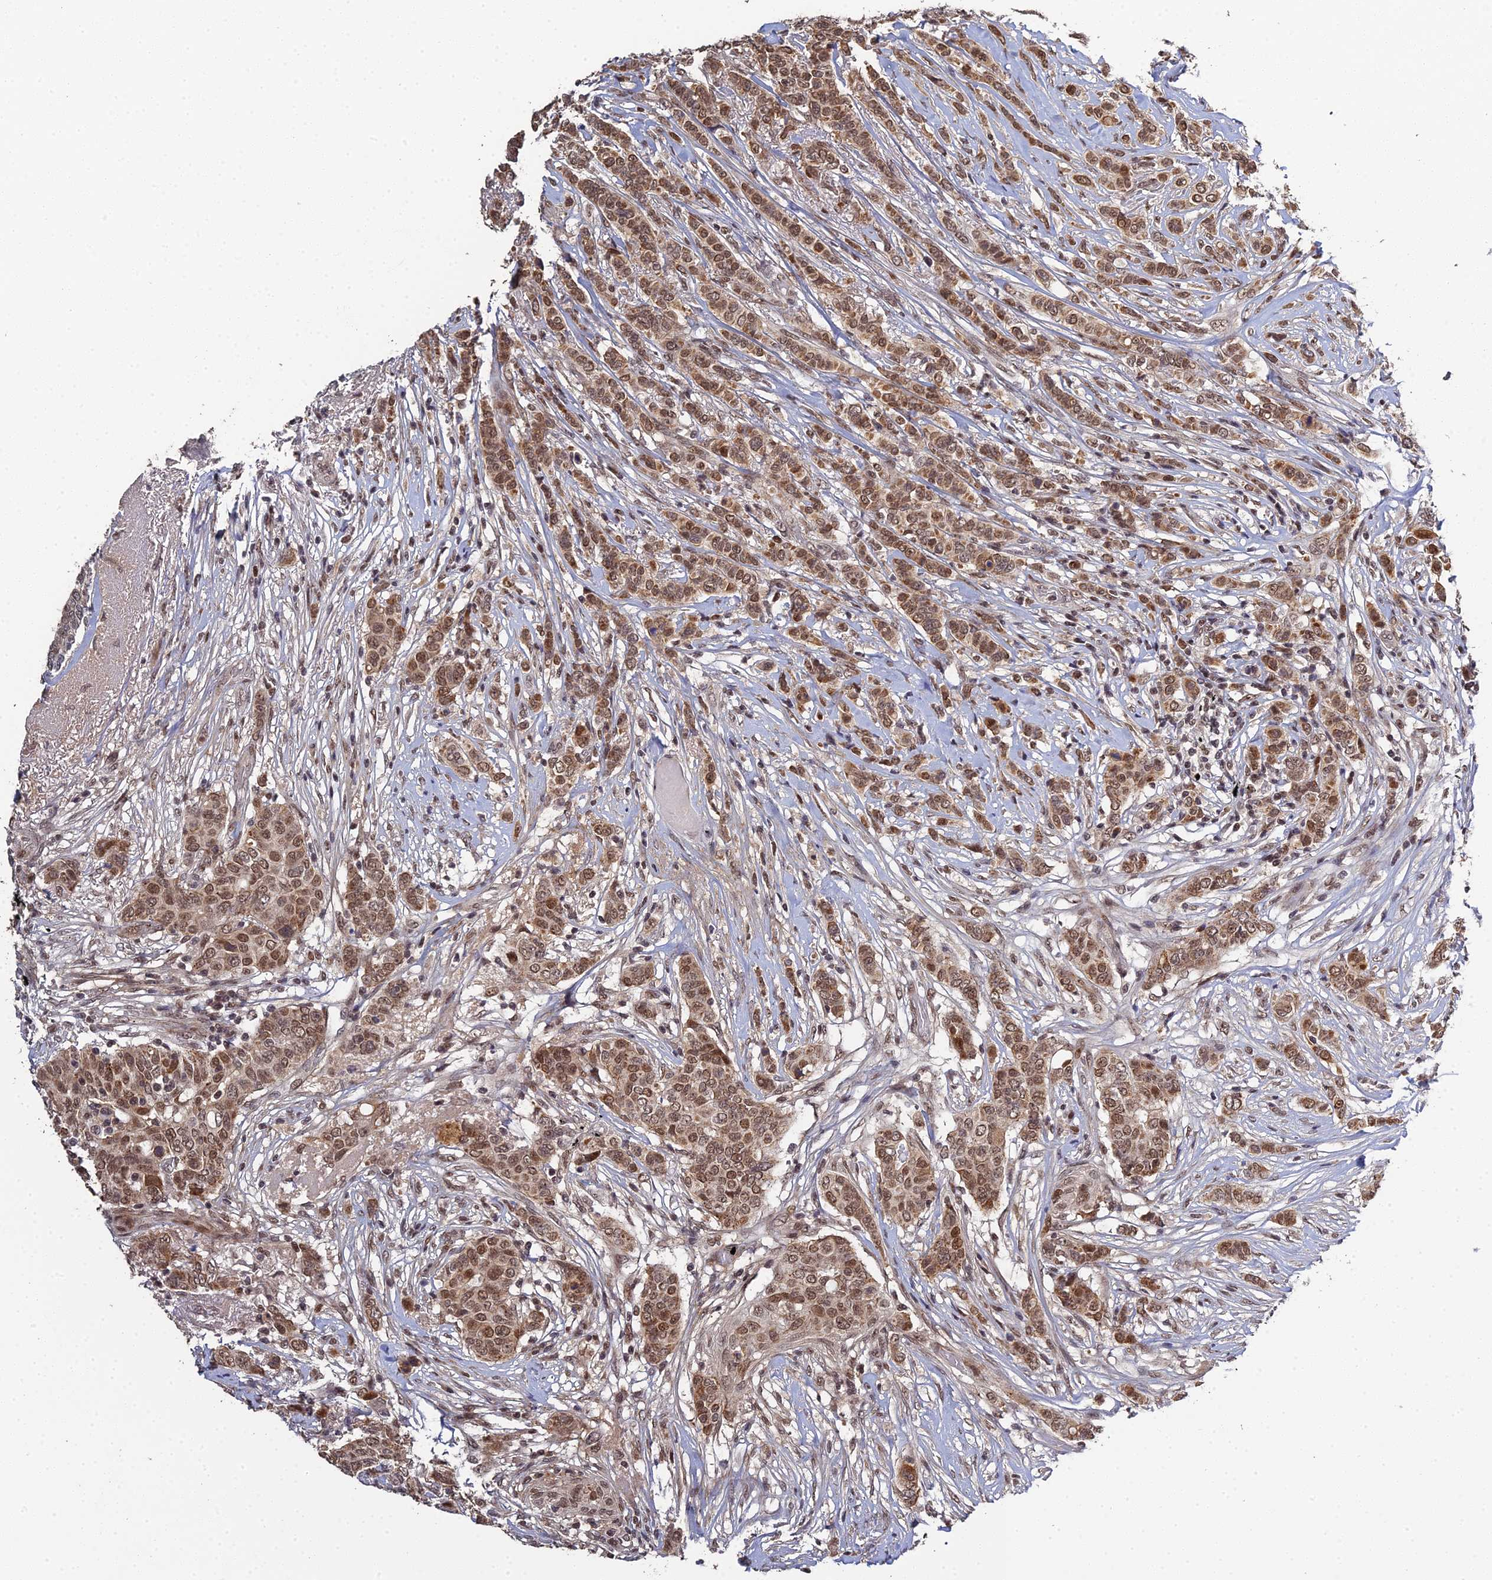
{"staining": {"intensity": "moderate", "quantity": ">75%", "location": "cytoplasmic/membranous,nuclear"}, "tissue": "breast cancer", "cell_type": "Tumor cells", "image_type": "cancer", "snomed": [{"axis": "morphology", "description": "Lobular carcinoma"}, {"axis": "topography", "description": "Breast"}], "caption": "The photomicrograph displays immunohistochemical staining of breast cancer (lobular carcinoma). There is moderate cytoplasmic/membranous and nuclear staining is identified in about >75% of tumor cells.", "gene": "ERCC5", "patient": {"sex": "female", "age": 51}}